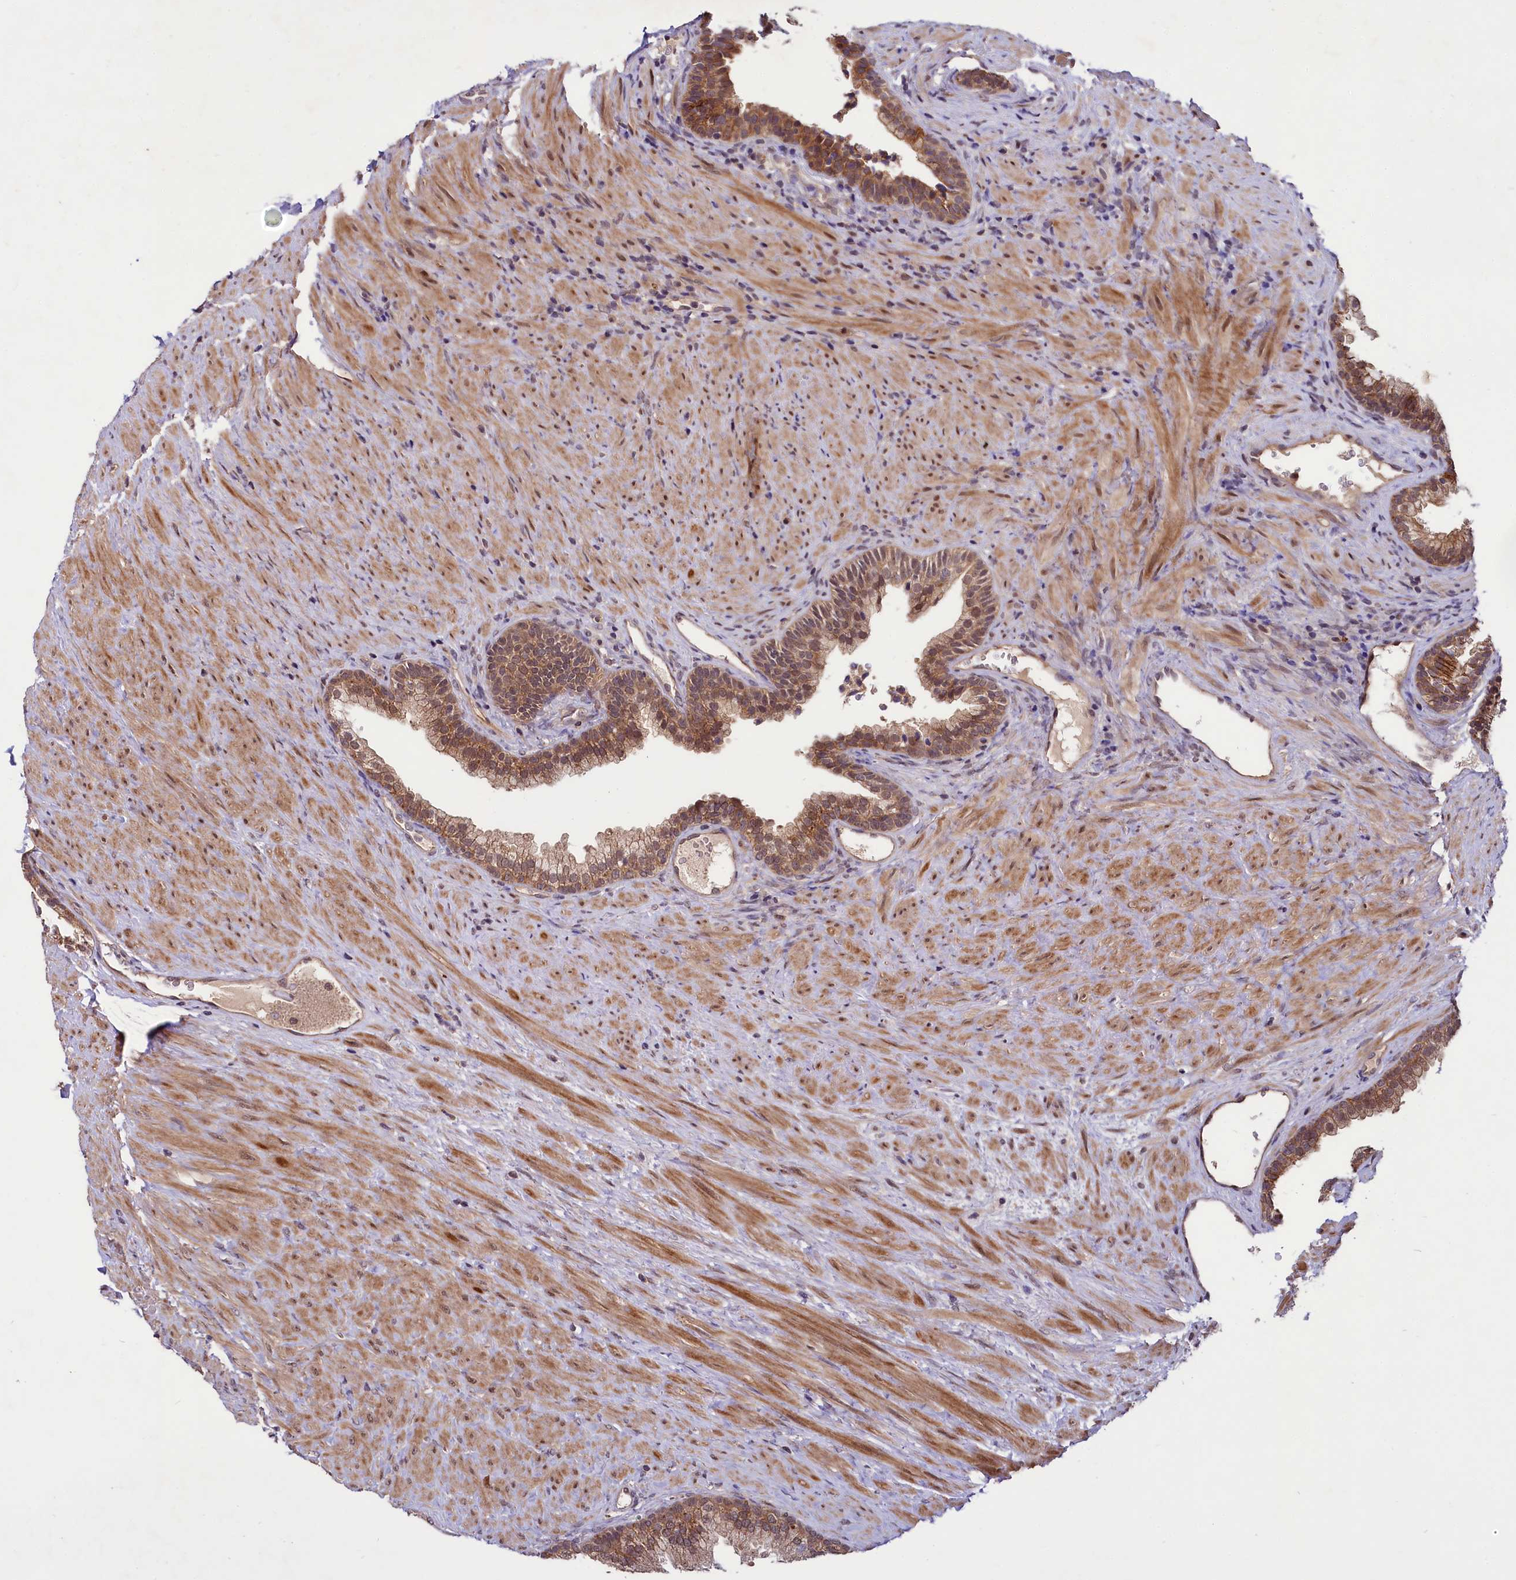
{"staining": {"intensity": "moderate", "quantity": "25%-75%", "location": "cytoplasmic/membranous,nuclear"}, "tissue": "prostate", "cell_type": "Glandular cells", "image_type": "normal", "snomed": [{"axis": "morphology", "description": "Normal tissue, NOS"}, {"axis": "topography", "description": "Prostate"}], "caption": "This micrograph demonstrates unremarkable prostate stained with IHC to label a protein in brown. The cytoplasmic/membranous,nuclear of glandular cells show moderate positivity for the protein. Nuclei are counter-stained blue.", "gene": "UBE3A", "patient": {"sex": "male", "age": 76}}